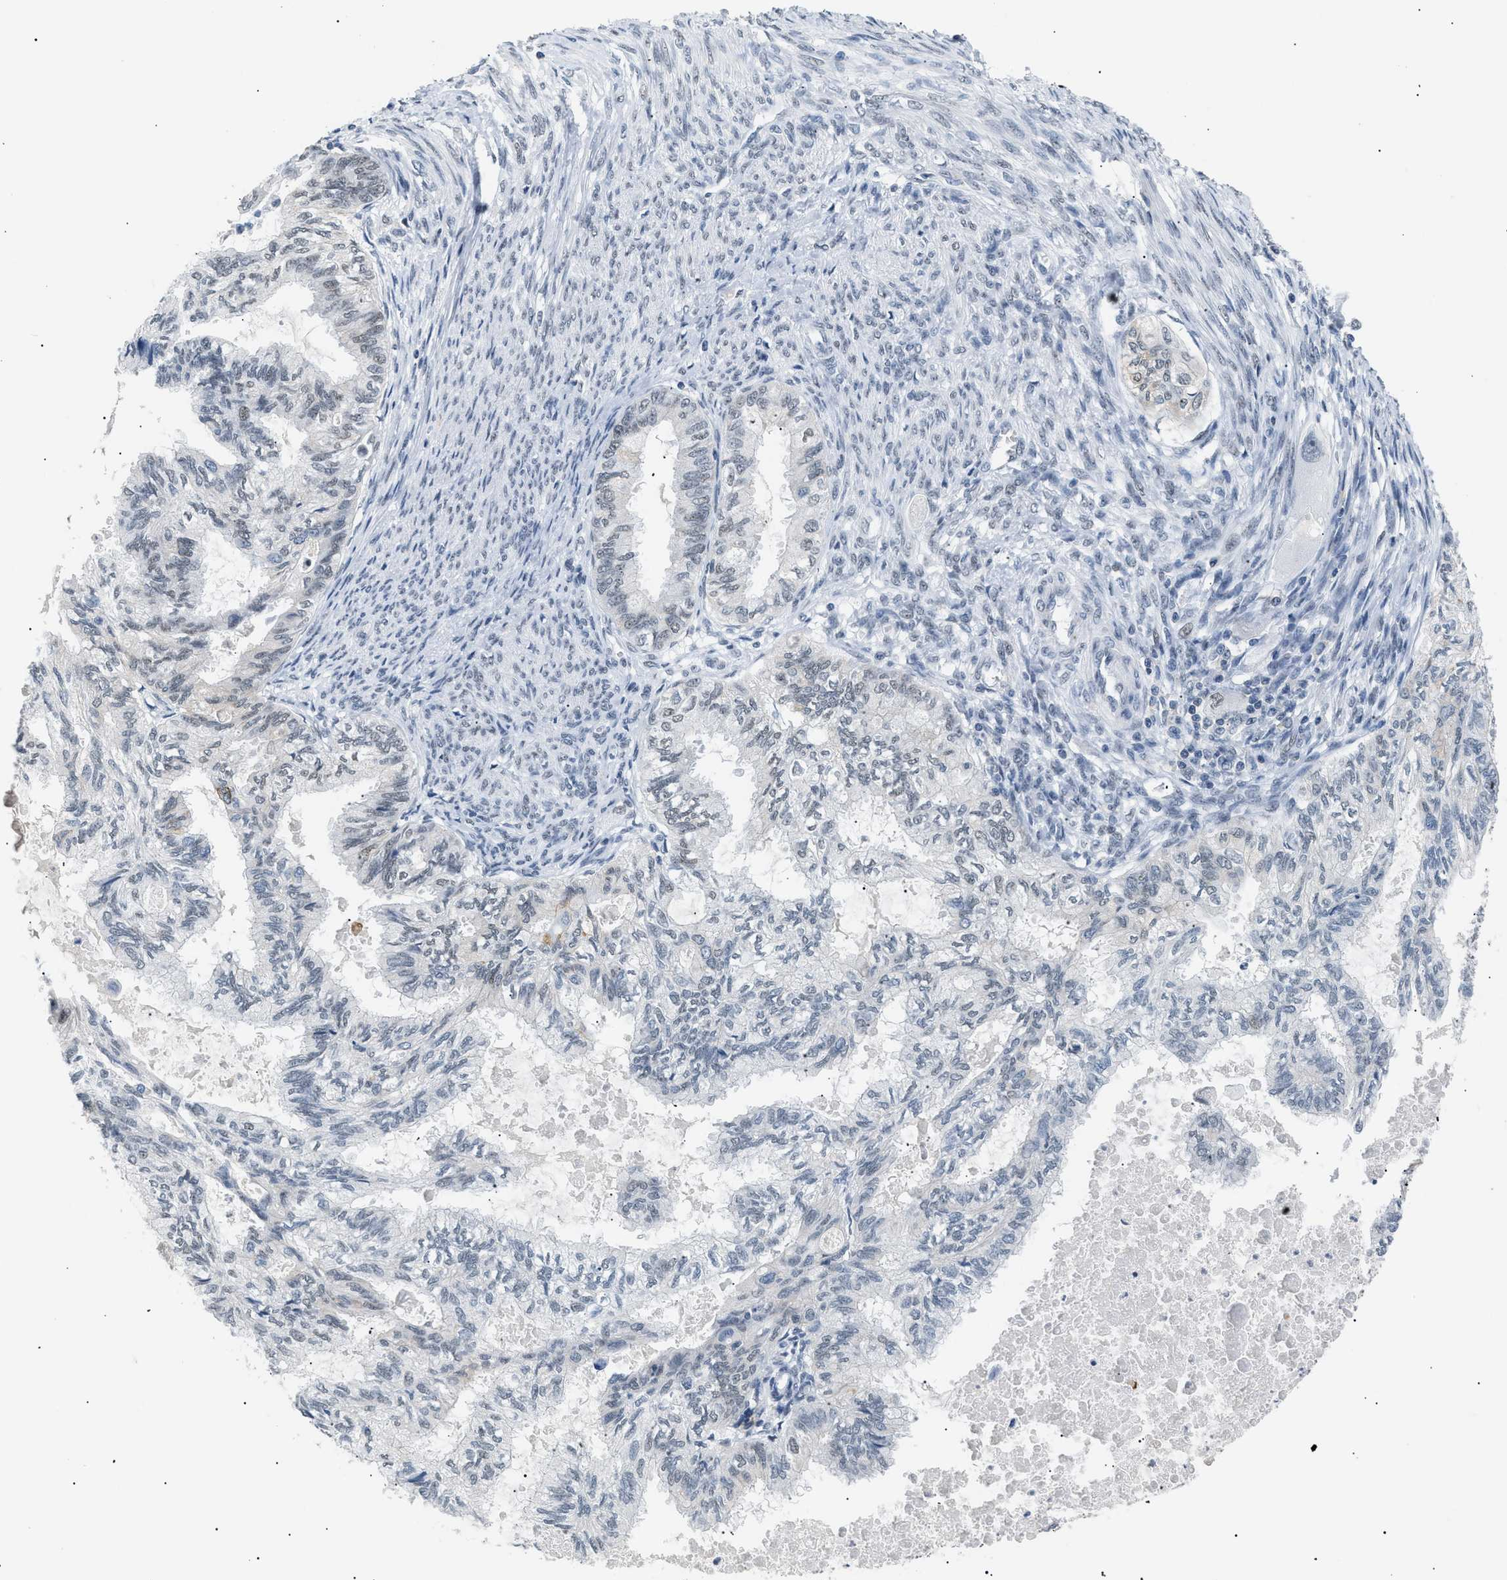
{"staining": {"intensity": "weak", "quantity": "<25%", "location": "nuclear"}, "tissue": "cervical cancer", "cell_type": "Tumor cells", "image_type": "cancer", "snomed": [{"axis": "morphology", "description": "Normal tissue, NOS"}, {"axis": "morphology", "description": "Adenocarcinoma, NOS"}, {"axis": "topography", "description": "Cervix"}, {"axis": "topography", "description": "Endometrium"}], "caption": "Immunohistochemistry of cervical cancer shows no expression in tumor cells.", "gene": "KCNC3", "patient": {"sex": "female", "age": 86}}